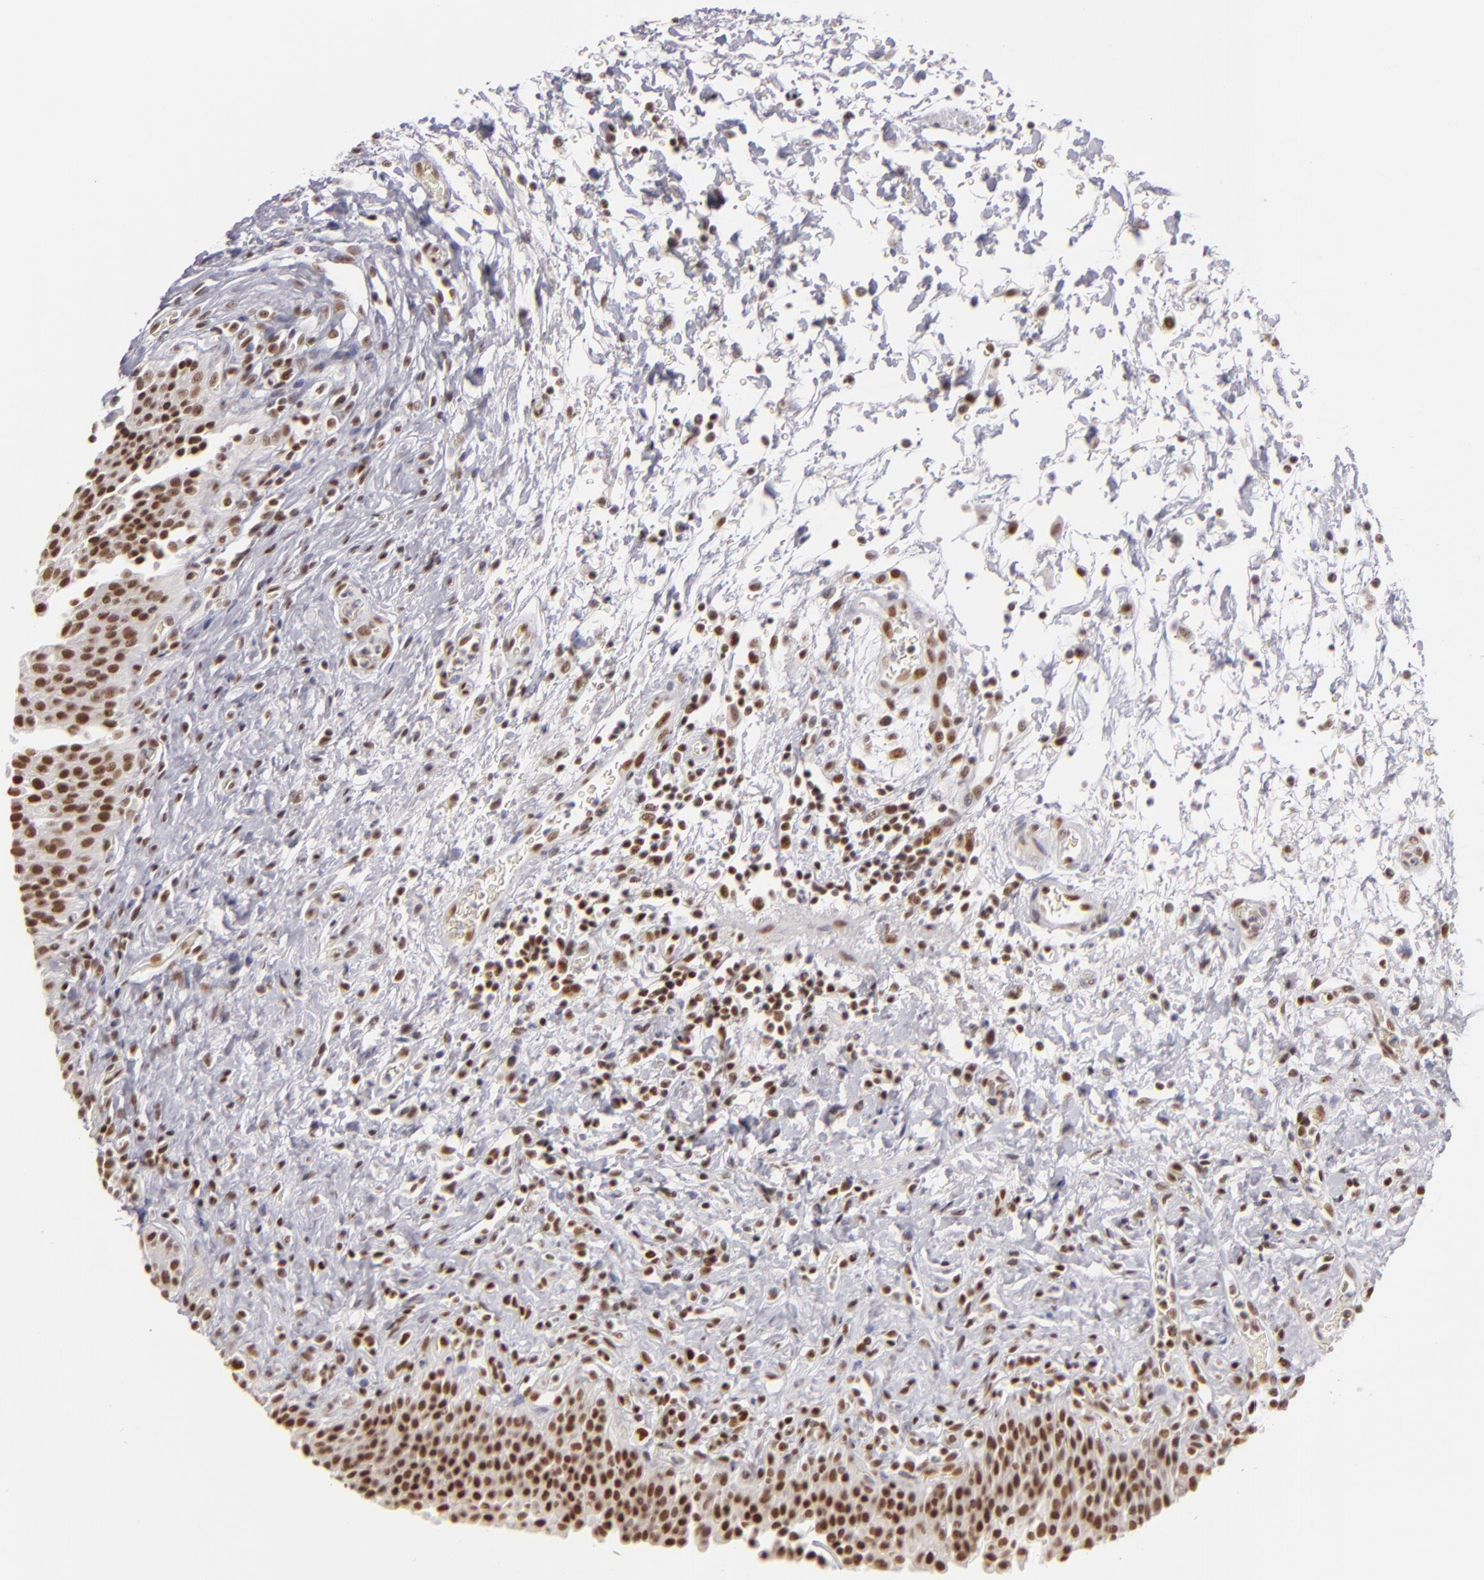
{"staining": {"intensity": "strong", "quantity": ">75%", "location": "nuclear"}, "tissue": "urinary bladder", "cell_type": "Urothelial cells", "image_type": "normal", "snomed": [{"axis": "morphology", "description": "Normal tissue, NOS"}, {"axis": "topography", "description": "Urinary bladder"}], "caption": "An IHC micrograph of benign tissue is shown. Protein staining in brown labels strong nuclear positivity in urinary bladder within urothelial cells.", "gene": "DAXX", "patient": {"sex": "male", "age": 51}}